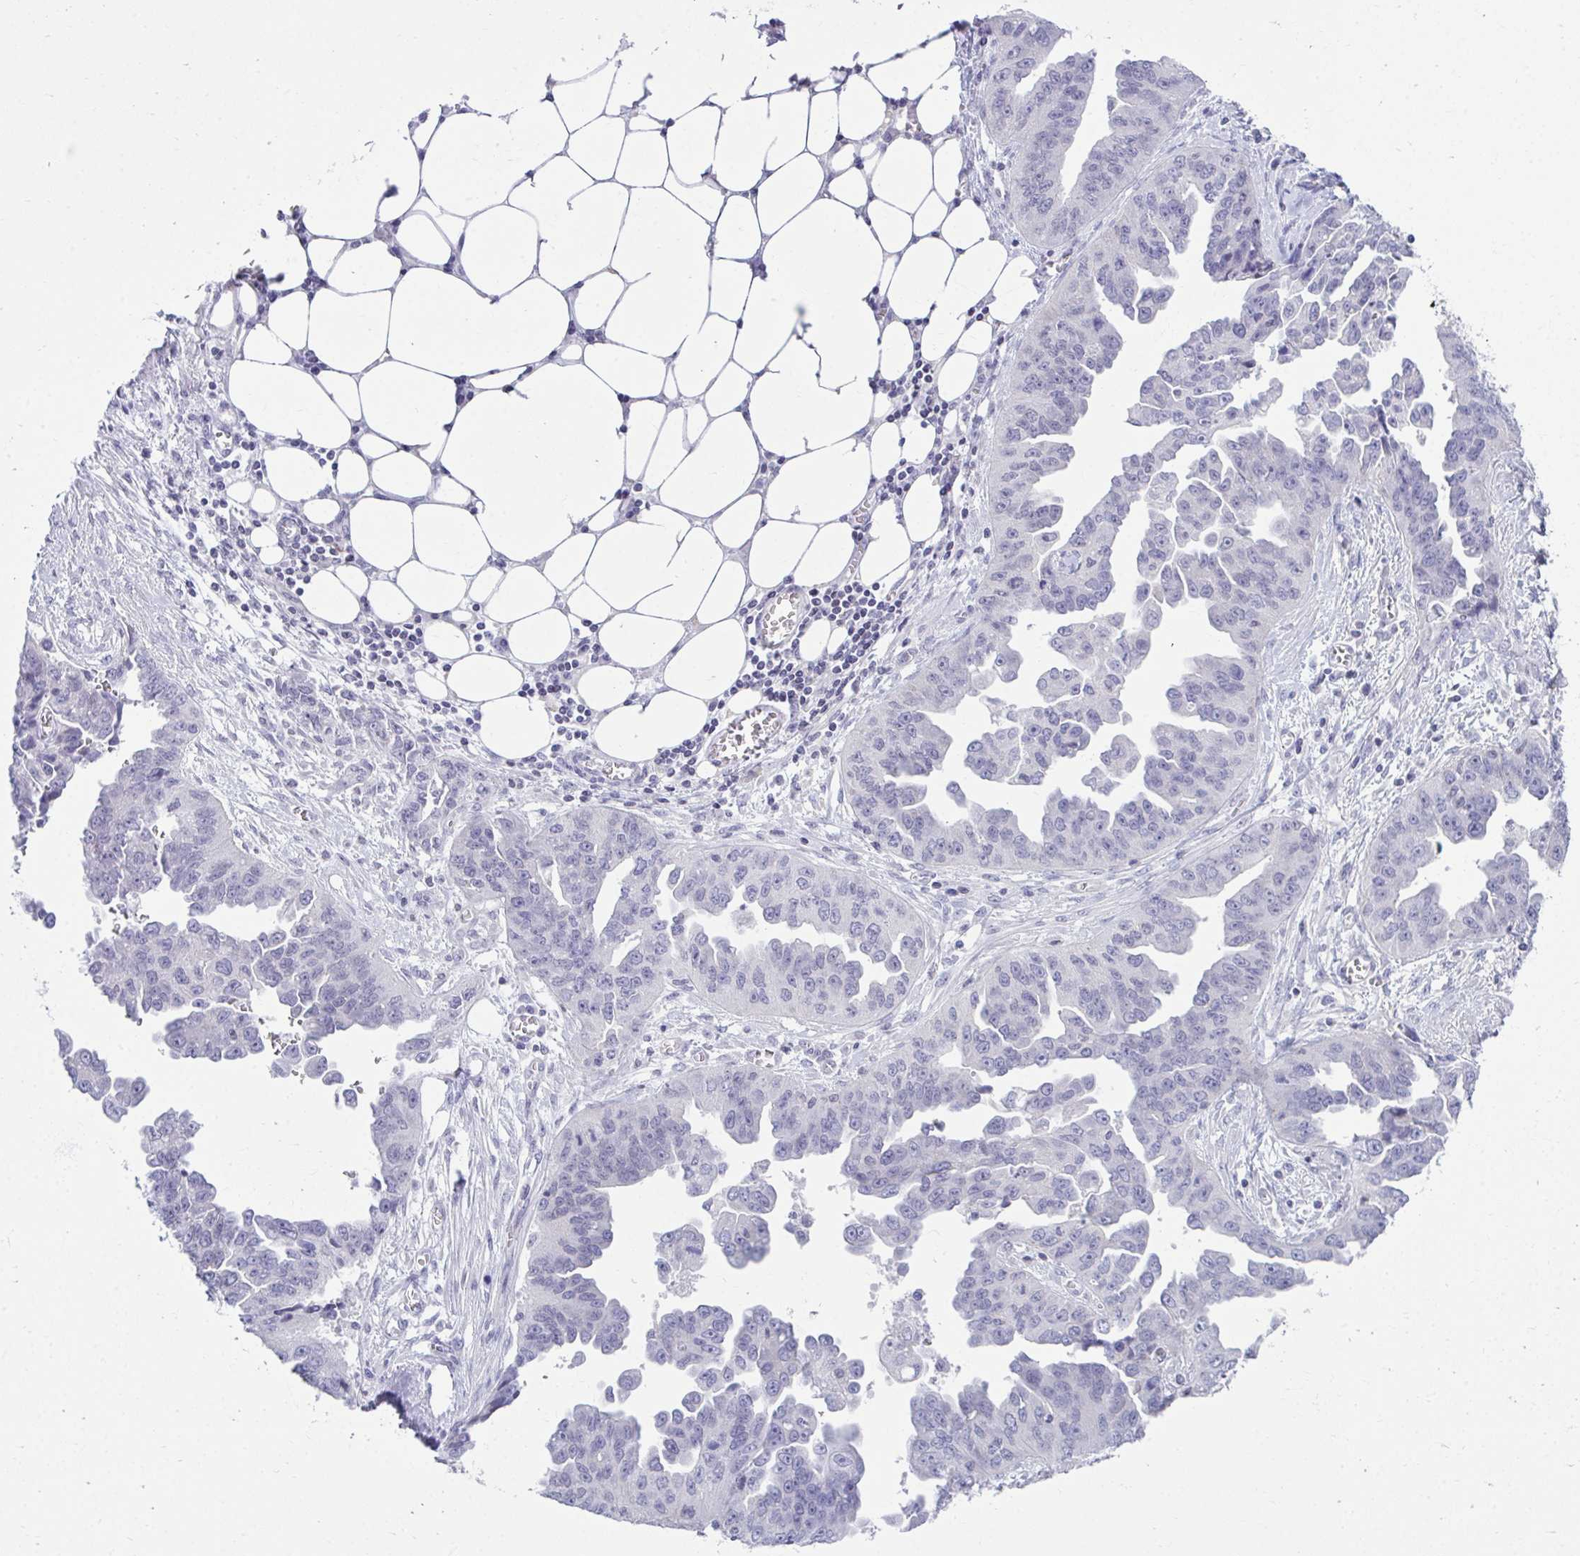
{"staining": {"intensity": "negative", "quantity": "none", "location": "none"}, "tissue": "ovarian cancer", "cell_type": "Tumor cells", "image_type": "cancer", "snomed": [{"axis": "morphology", "description": "Cystadenocarcinoma, serous, NOS"}, {"axis": "topography", "description": "Ovary"}], "caption": "Tumor cells are negative for protein expression in human ovarian cancer (serous cystadenocarcinoma).", "gene": "OR7A5", "patient": {"sex": "female", "age": 75}}